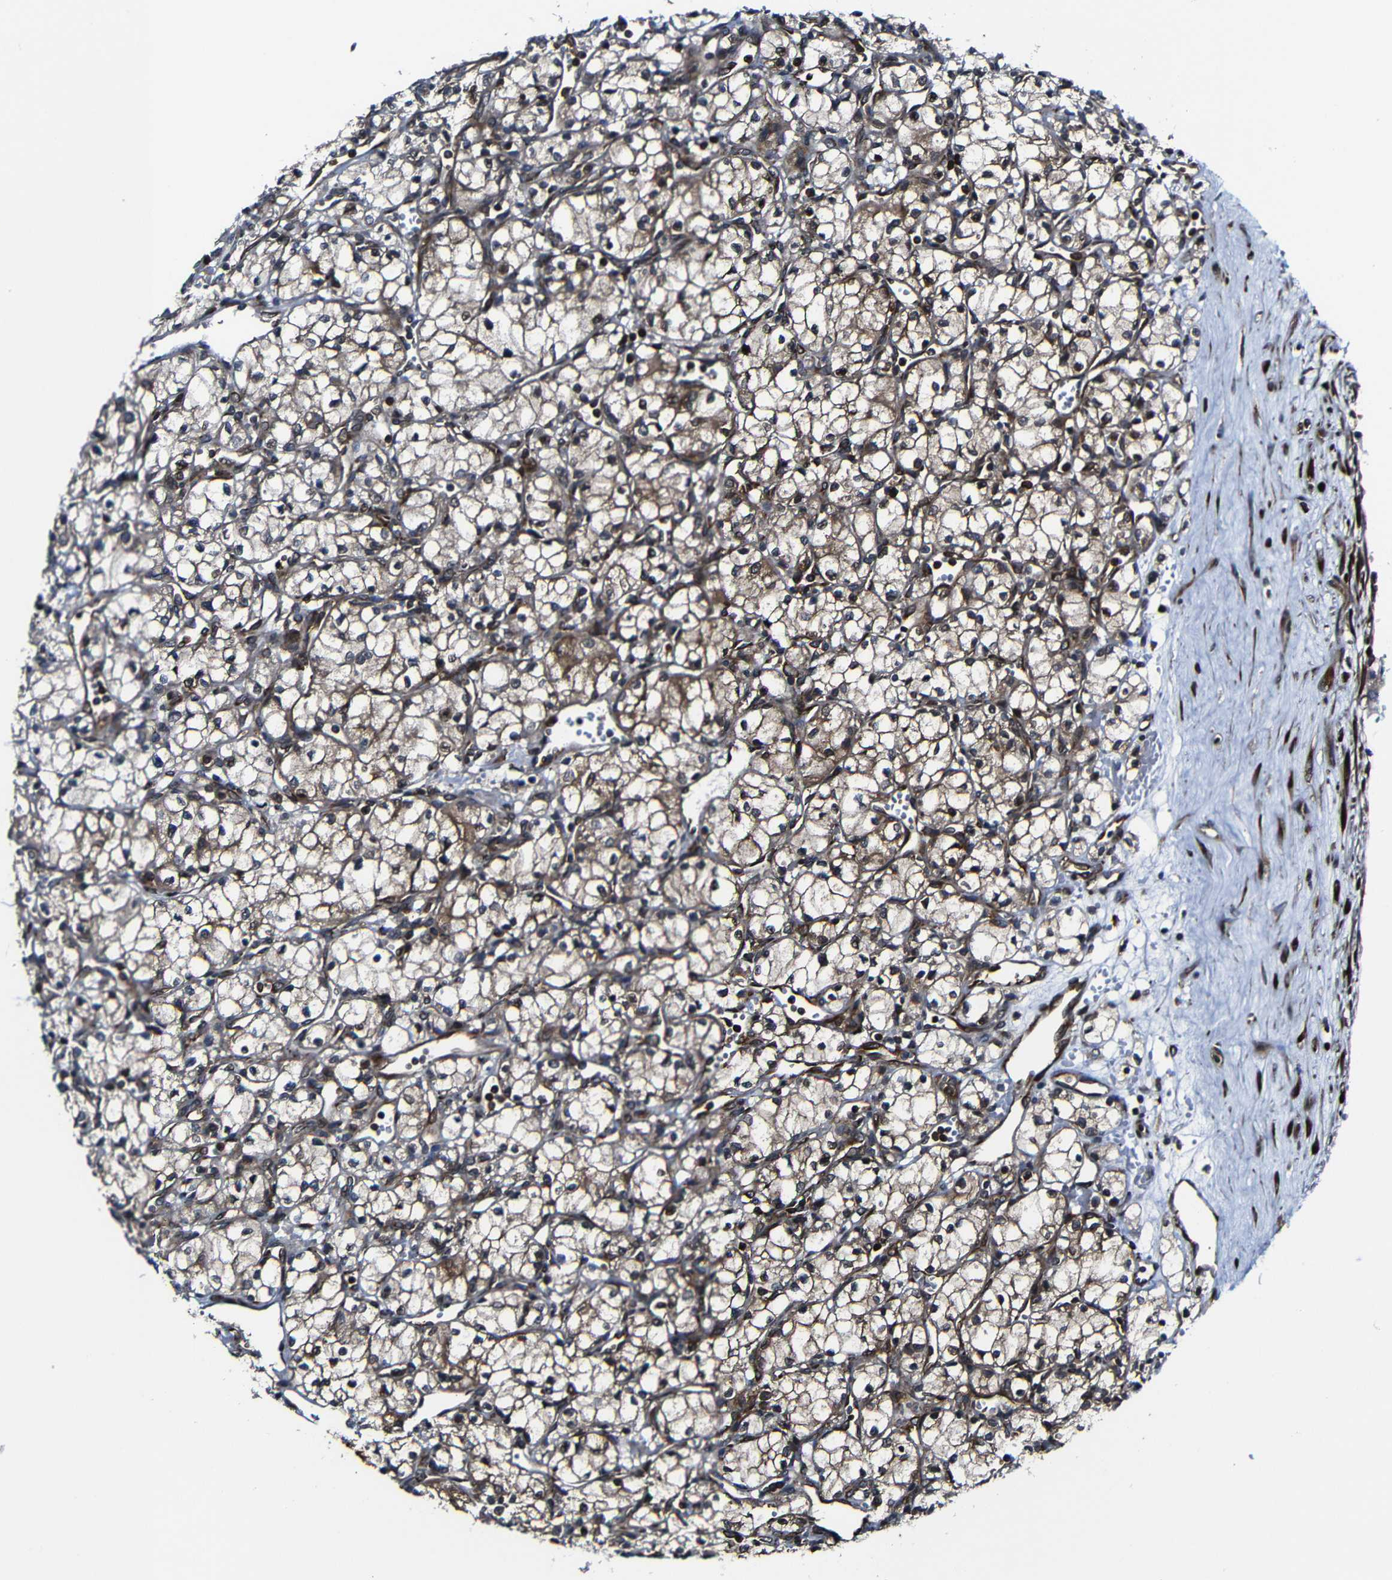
{"staining": {"intensity": "moderate", "quantity": ">75%", "location": "cytoplasmic/membranous,nuclear"}, "tissue": "renal cancer", "cell_type": "Tumor cells", "image_type": "cancer", "snomed": [{"axis": "morphology", "description": "Normal tissue, NOS"}, {"axis": "morphology", "description": "Adenocarcinoma, NOS"}, {"axis": "topography", "description": "Kidney"}], "caption": "Immunohistochemistry (DAB) staining of human renal cancer exhibits moderate cytoplasmic/membranous and nuclear protein expression in about >75% of tumor cells.", "gene": "KIAA0513", "patient": {"sex": "male", "age": 59}}